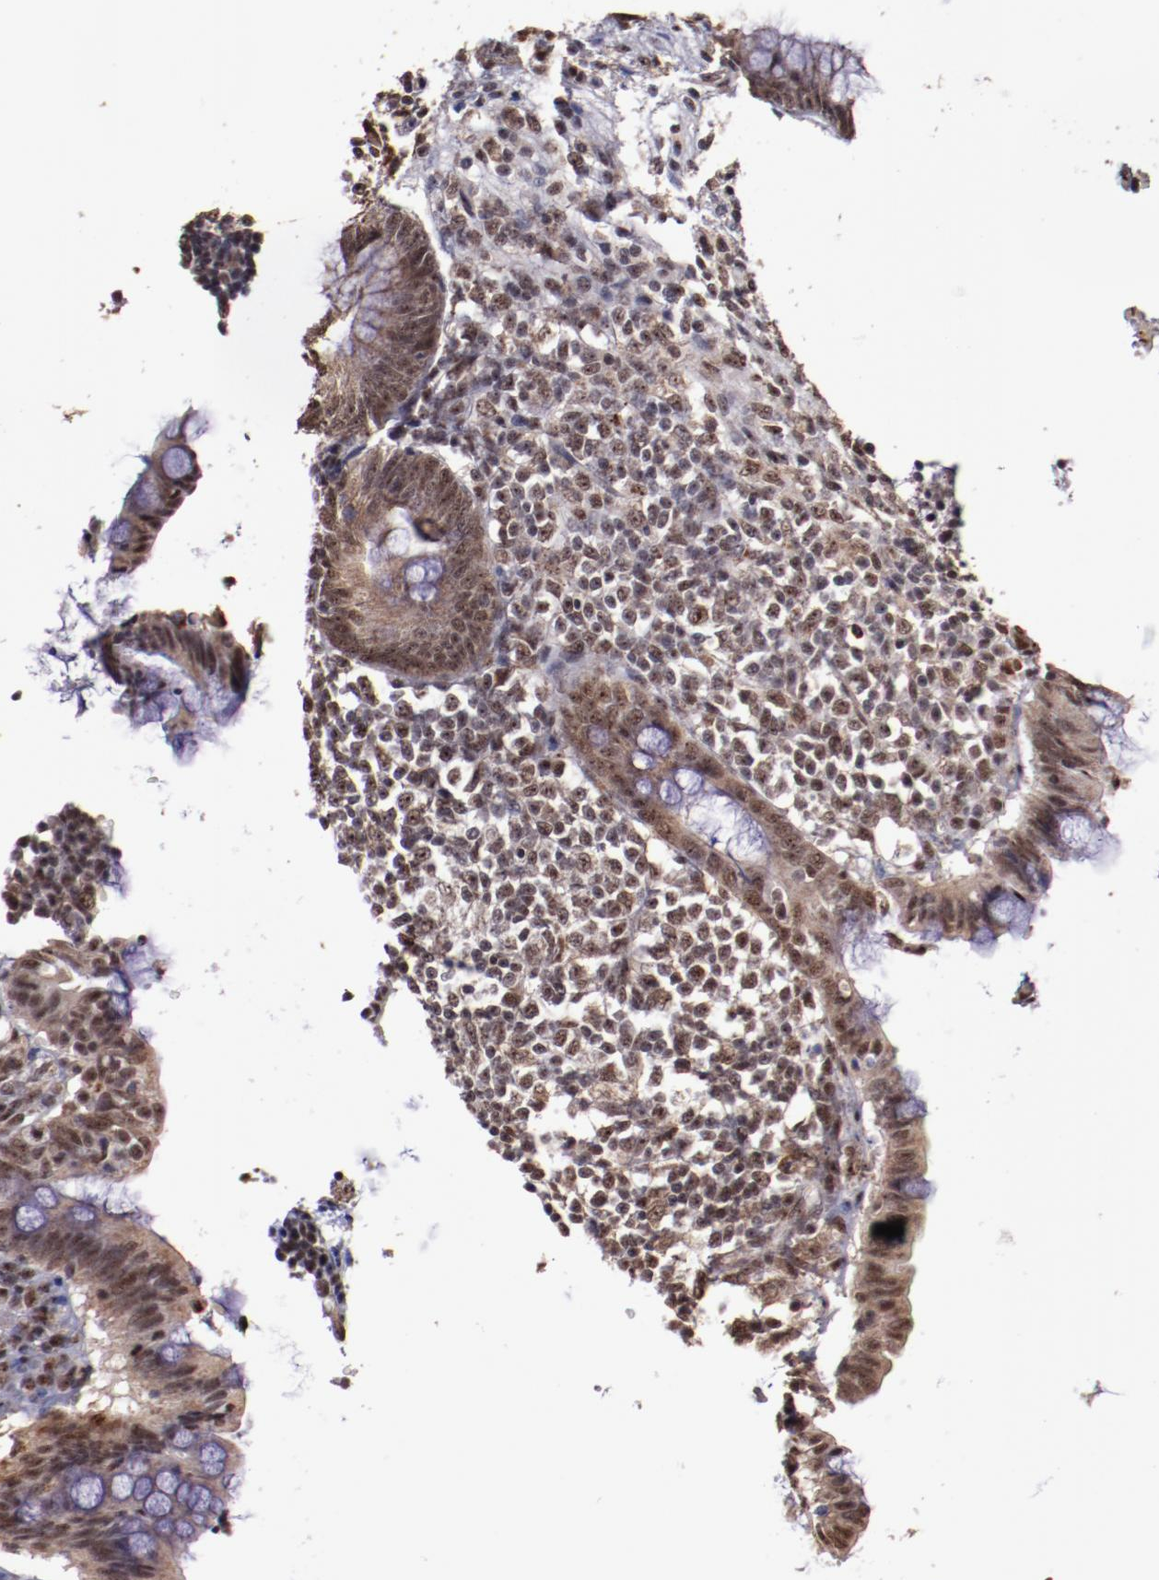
{"staining": {"intensity": "moderate", "quantity": ">75%", "location": "cytoplasmic/membranous,nuclear"}, "tissue": "appendix", "cell_type": "Glandular cells", "image_type": "normal", "snomed": [{"axis": "morphology", "description": "Normal tissue, NOS"}, {"axis": "topography", "description": "Appendix"}], "caption": "High-power microscopy captured an immunohistochemistry histopathology image of benign appendix, revealing moderate cytoplasmic/membranous,nuclear staining in approximately >75% of glandular cells.", "gene": "CECR2", "patient": {"sex": "female", "age": 66}}